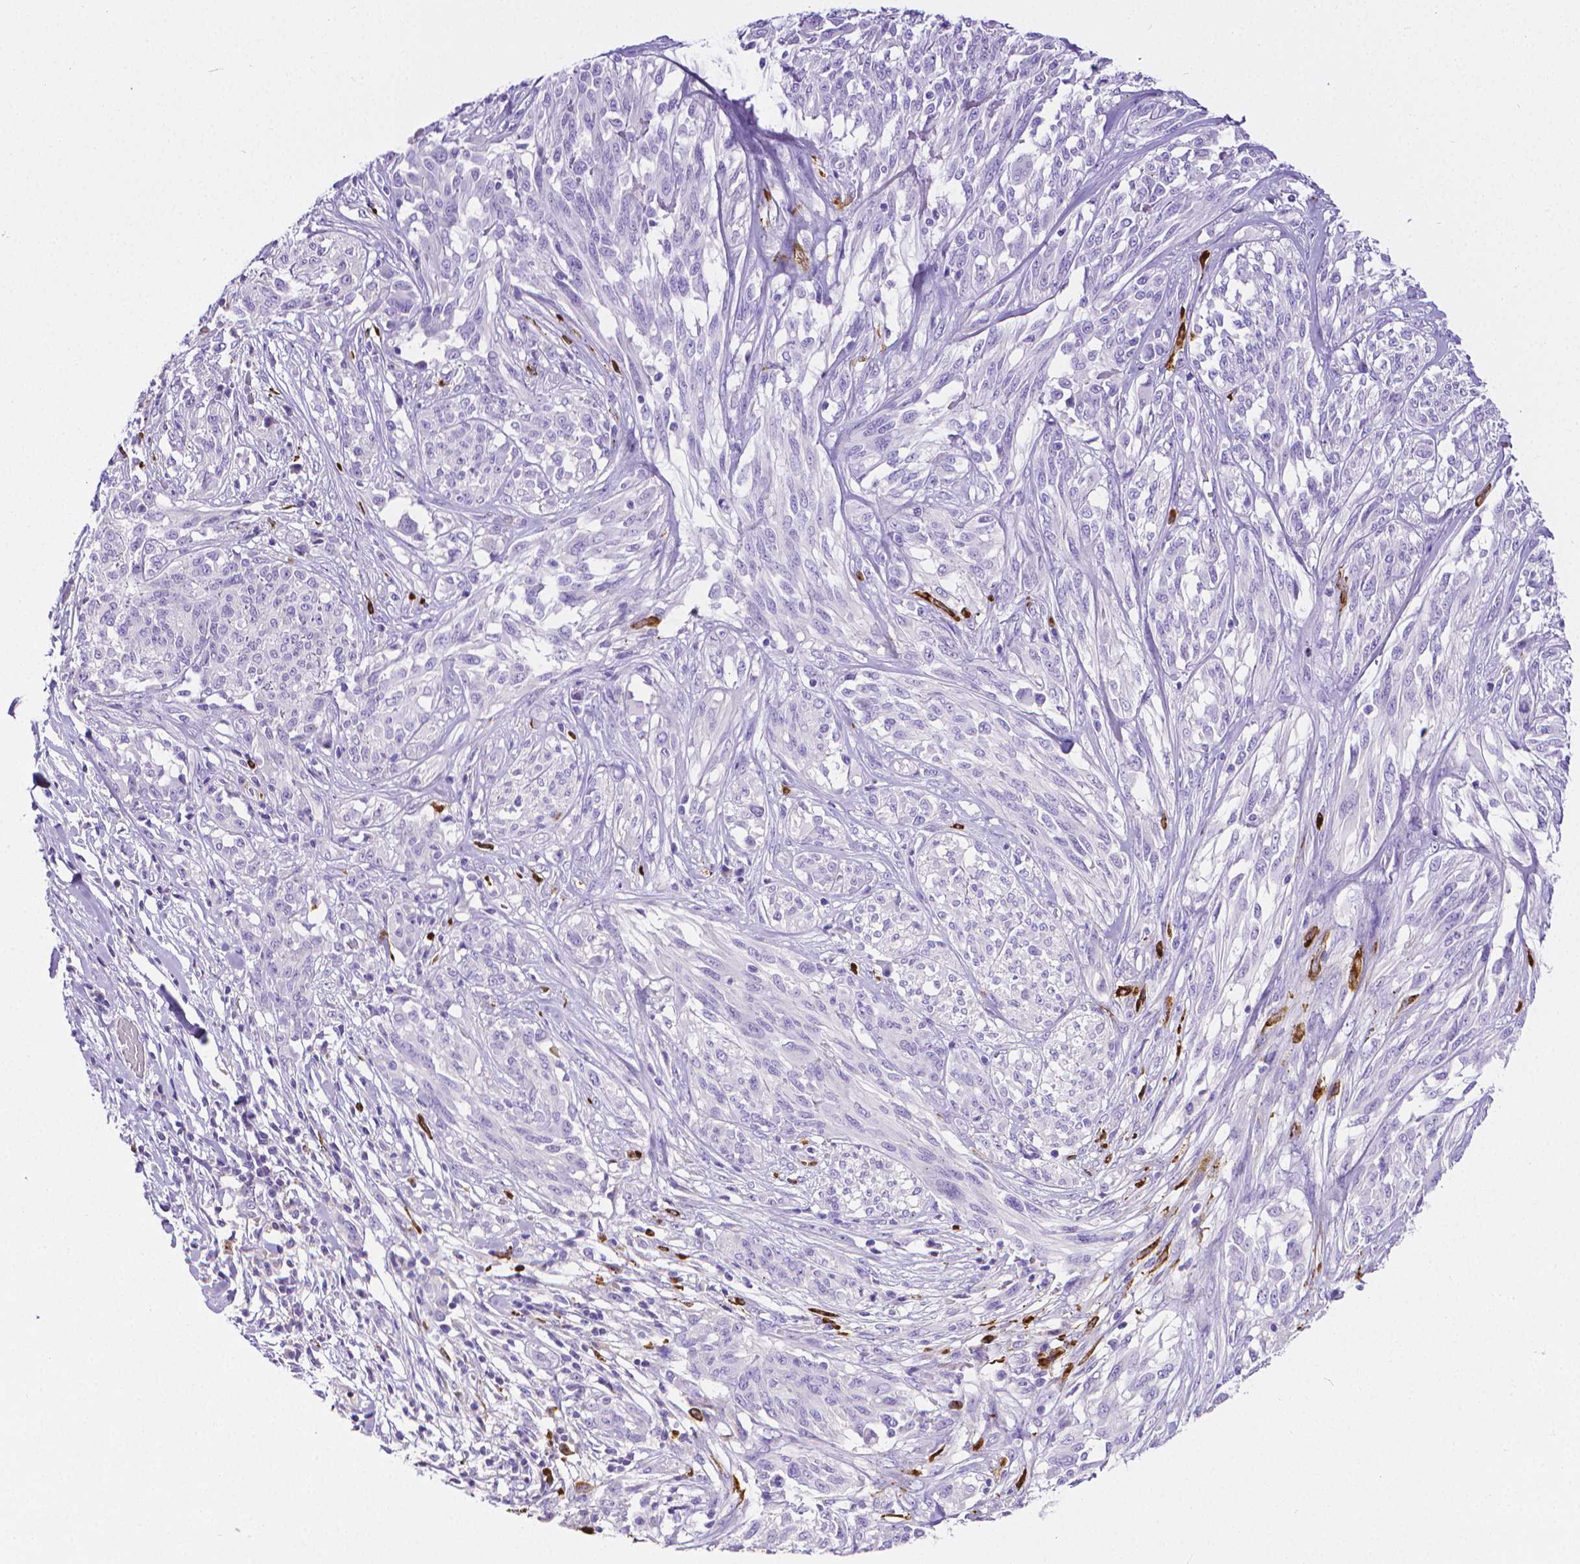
{"staining": {"intensity": "negative", "quantity": "none", "location": "none"}, "tissue": "melanoma", "cell_type": "Tumor cells", "image_type": "cancer", "snomed": [{"axis": "morphology", "description": "Malignant melanoma, NOS"}, {"axis": "topography", "description": "Skin"}], "caption": "Immunohistochemistry micrograph of human malignant melanoma stained for a protein (brown), which shows no expression in tumor cells.", "gene": "MMP9", "patient": {"sex": "female", "age": 91}}